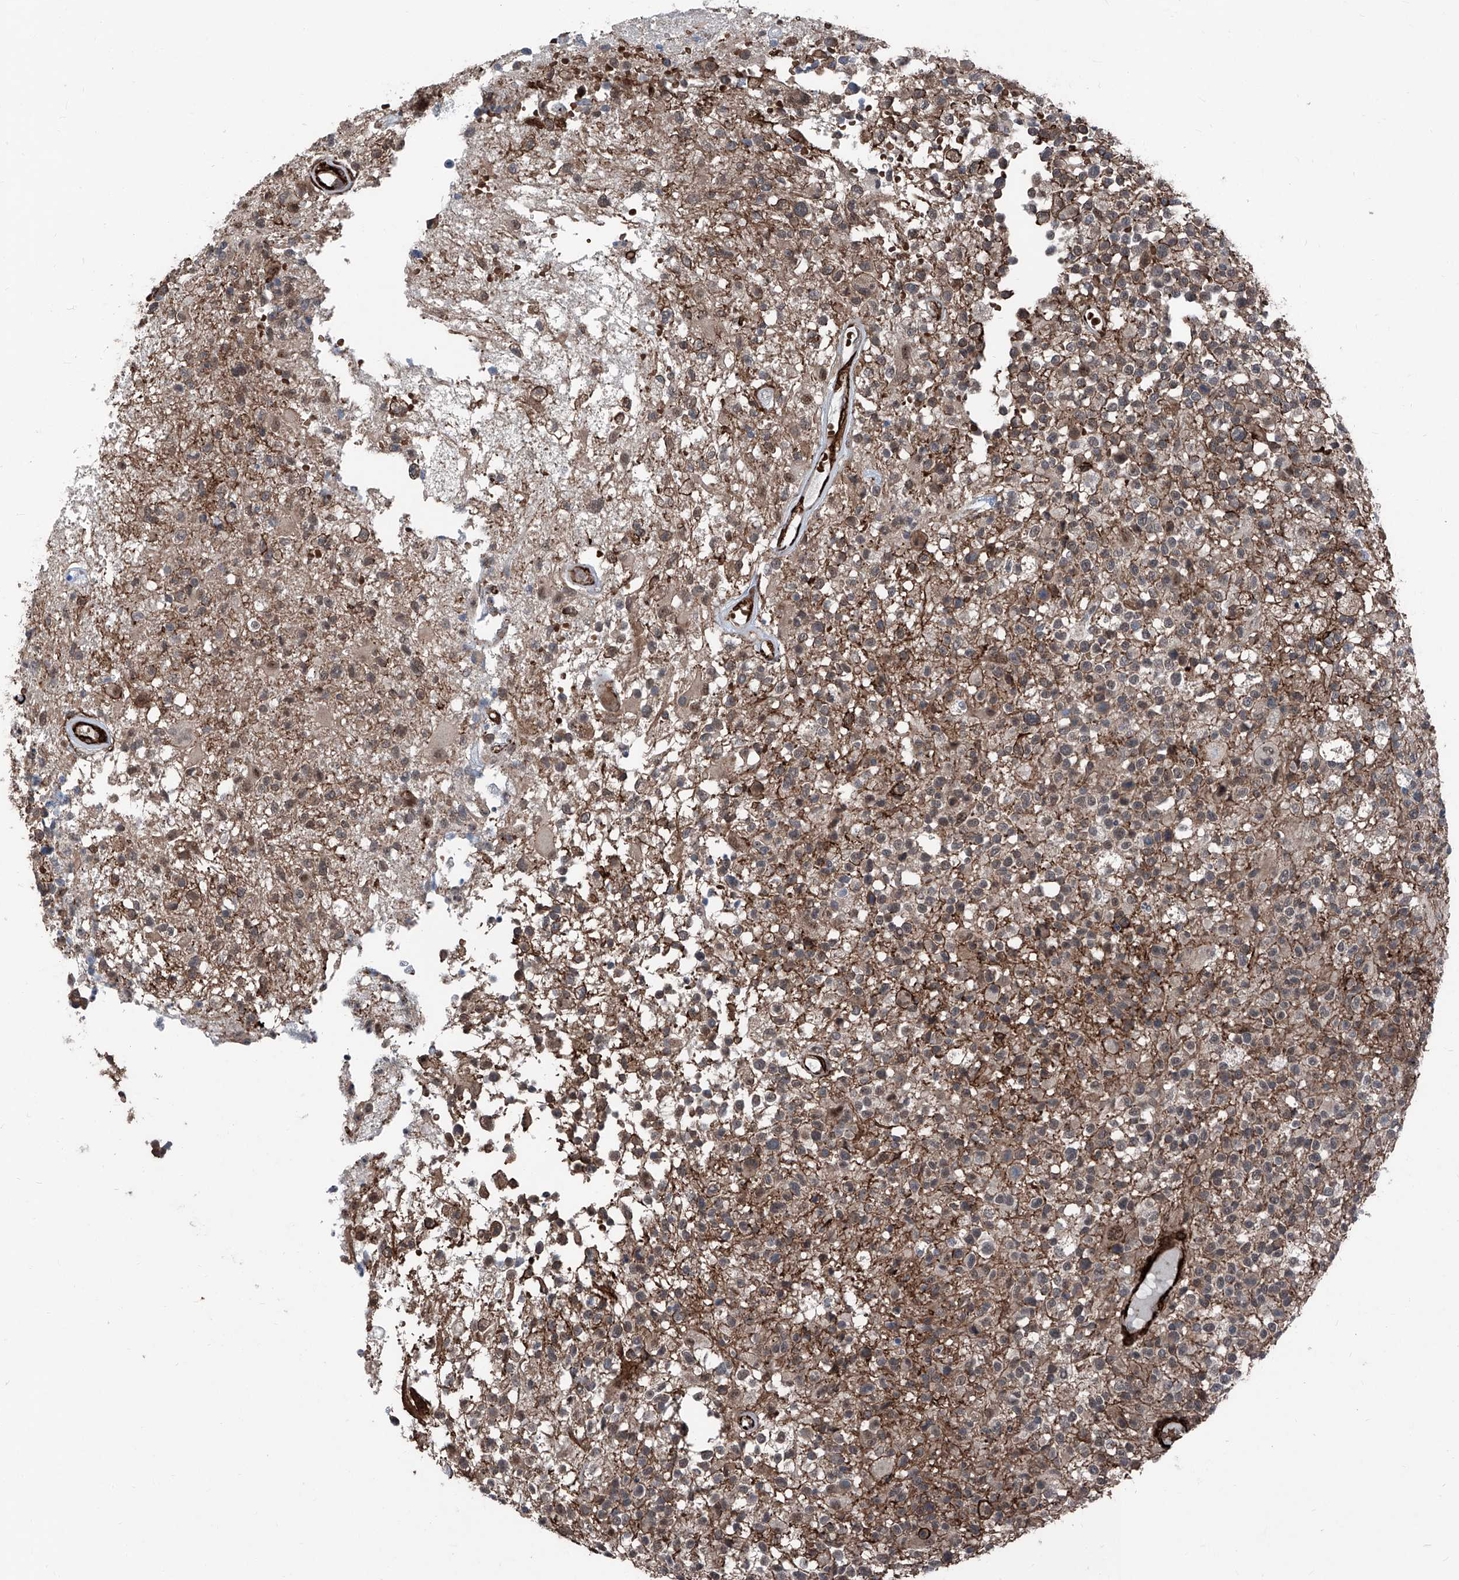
{"staining": {"intensity": "weak", "quantity": "<25%", "location": "cytoplasmic/membranous,nuclear"}, "tissue": "glioma", "cell_type": "Tumor cells", "image_type": "cancer", "snomed": [{"axis": "morphology", "description": "Glioma, malignant, High grade"}, {"axis": "morphology", "description": "Glioblastoma, NOS"}, {"axis": "topography", "description": "Brain"}], "caption": "A high-resolution micrograph shows IHC staining of glioma, which demonstrates no significant expression in tumor cells. (Stains: DAB immunohistochemistry with hematoxylin counter stain, Microscopy: brightfield microscopy at high magnification).", "gene": "COA7", "patient": {"sex": "male", "age": 60}}